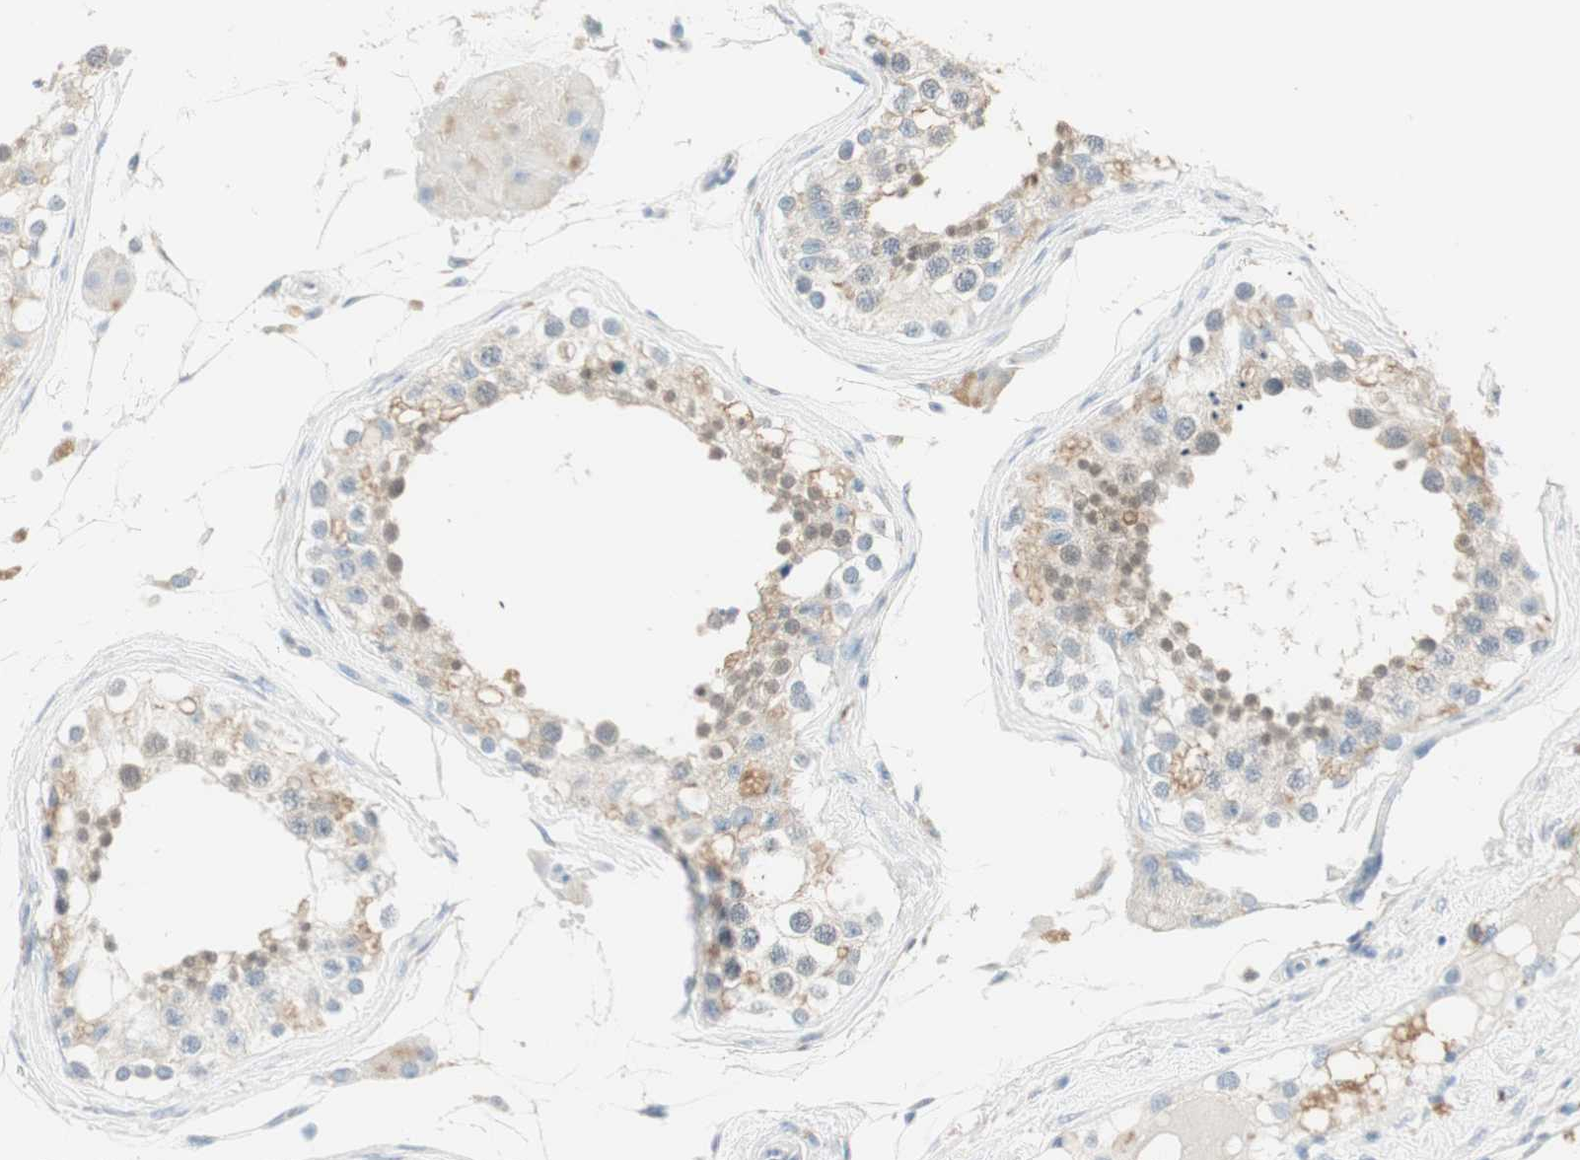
{"staining": {"intensity": "moderate", "quantity": "25%-75%", "location": "cytoplasmic/membranous,nuclear"}, "tissue": "testis", "cell_type": "Cells in seminiferous ducts", "image_type": "normal", "snomed": [{"axis": "morphology", "description": "Normal tissue, NOS"}, {"axis": "topography", "description": "Testis"}], "caption": "High-power microscopy captured an immunohistochemistry (IHC) photomicrograph of unremarkable testis, revealing moderate cytoplasmic/membranous,nuclear positivity in approximately 25%-75% of cells in seminiferous ducts.", "gene": "PRTN3", "patient": {"sex": "male", "age": 68}}